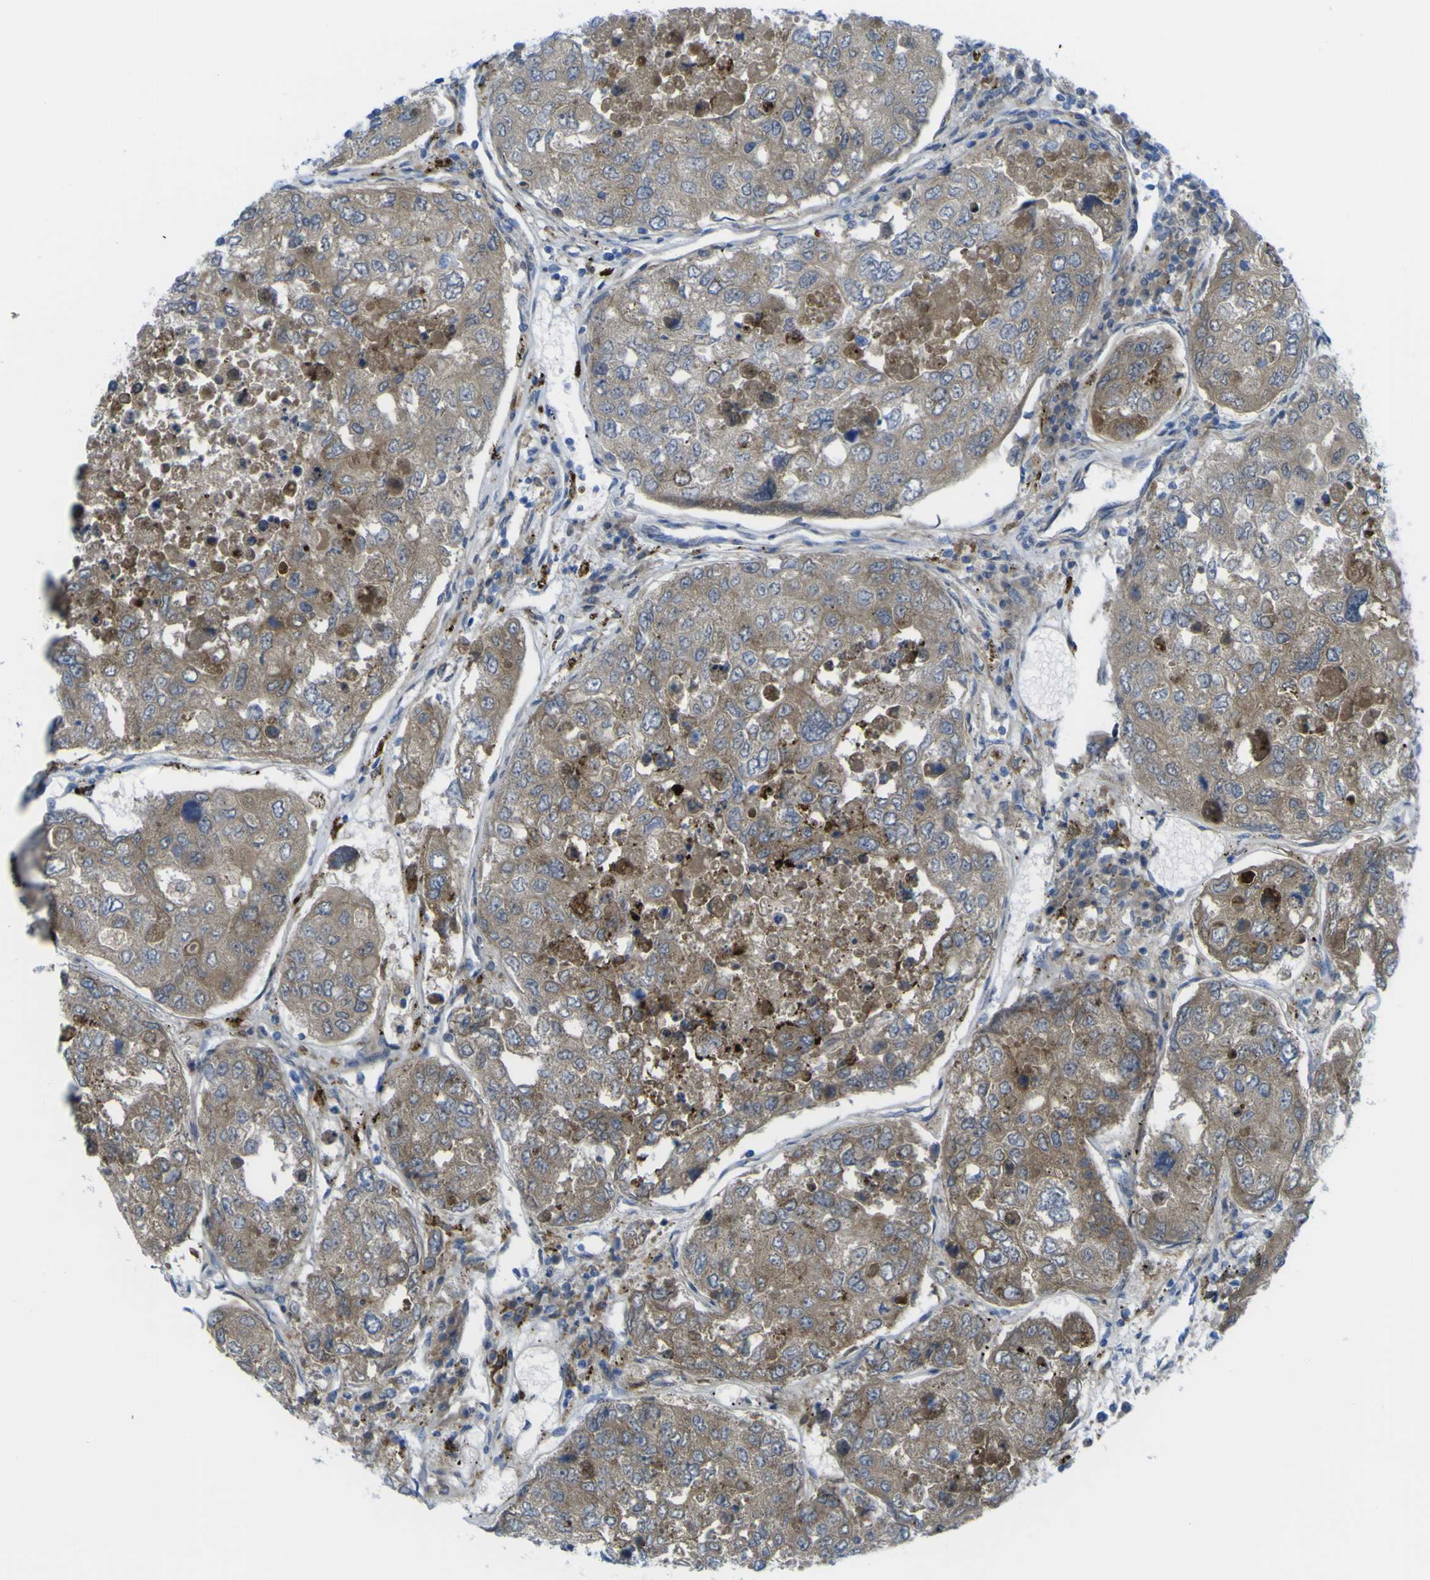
{"staining": {"intensity": "moderate", "quantity": ">75%", "location": "cytoplasmic/membranous"}, "tissue": "urothelial cancer", "cell_type": "Tumor cells", "image_type": "cancer", "snomed": [{"axis": "morphology", "description": "Urothelial carcinoma, High grade"}, {"axis": "topography", "description": "Lymph node"}, {"axis": "topography", "description": "Urinary bladder"}], "caption": "Immunohistochemical staining of high-grade urothelial carcinoma demonstrates medium levels of moderate cytoplasmic/membranous positivity in approximately >75% of tumor cells.", "gene": "PLD3", "patient": {"sex": "male", "age": 51}}